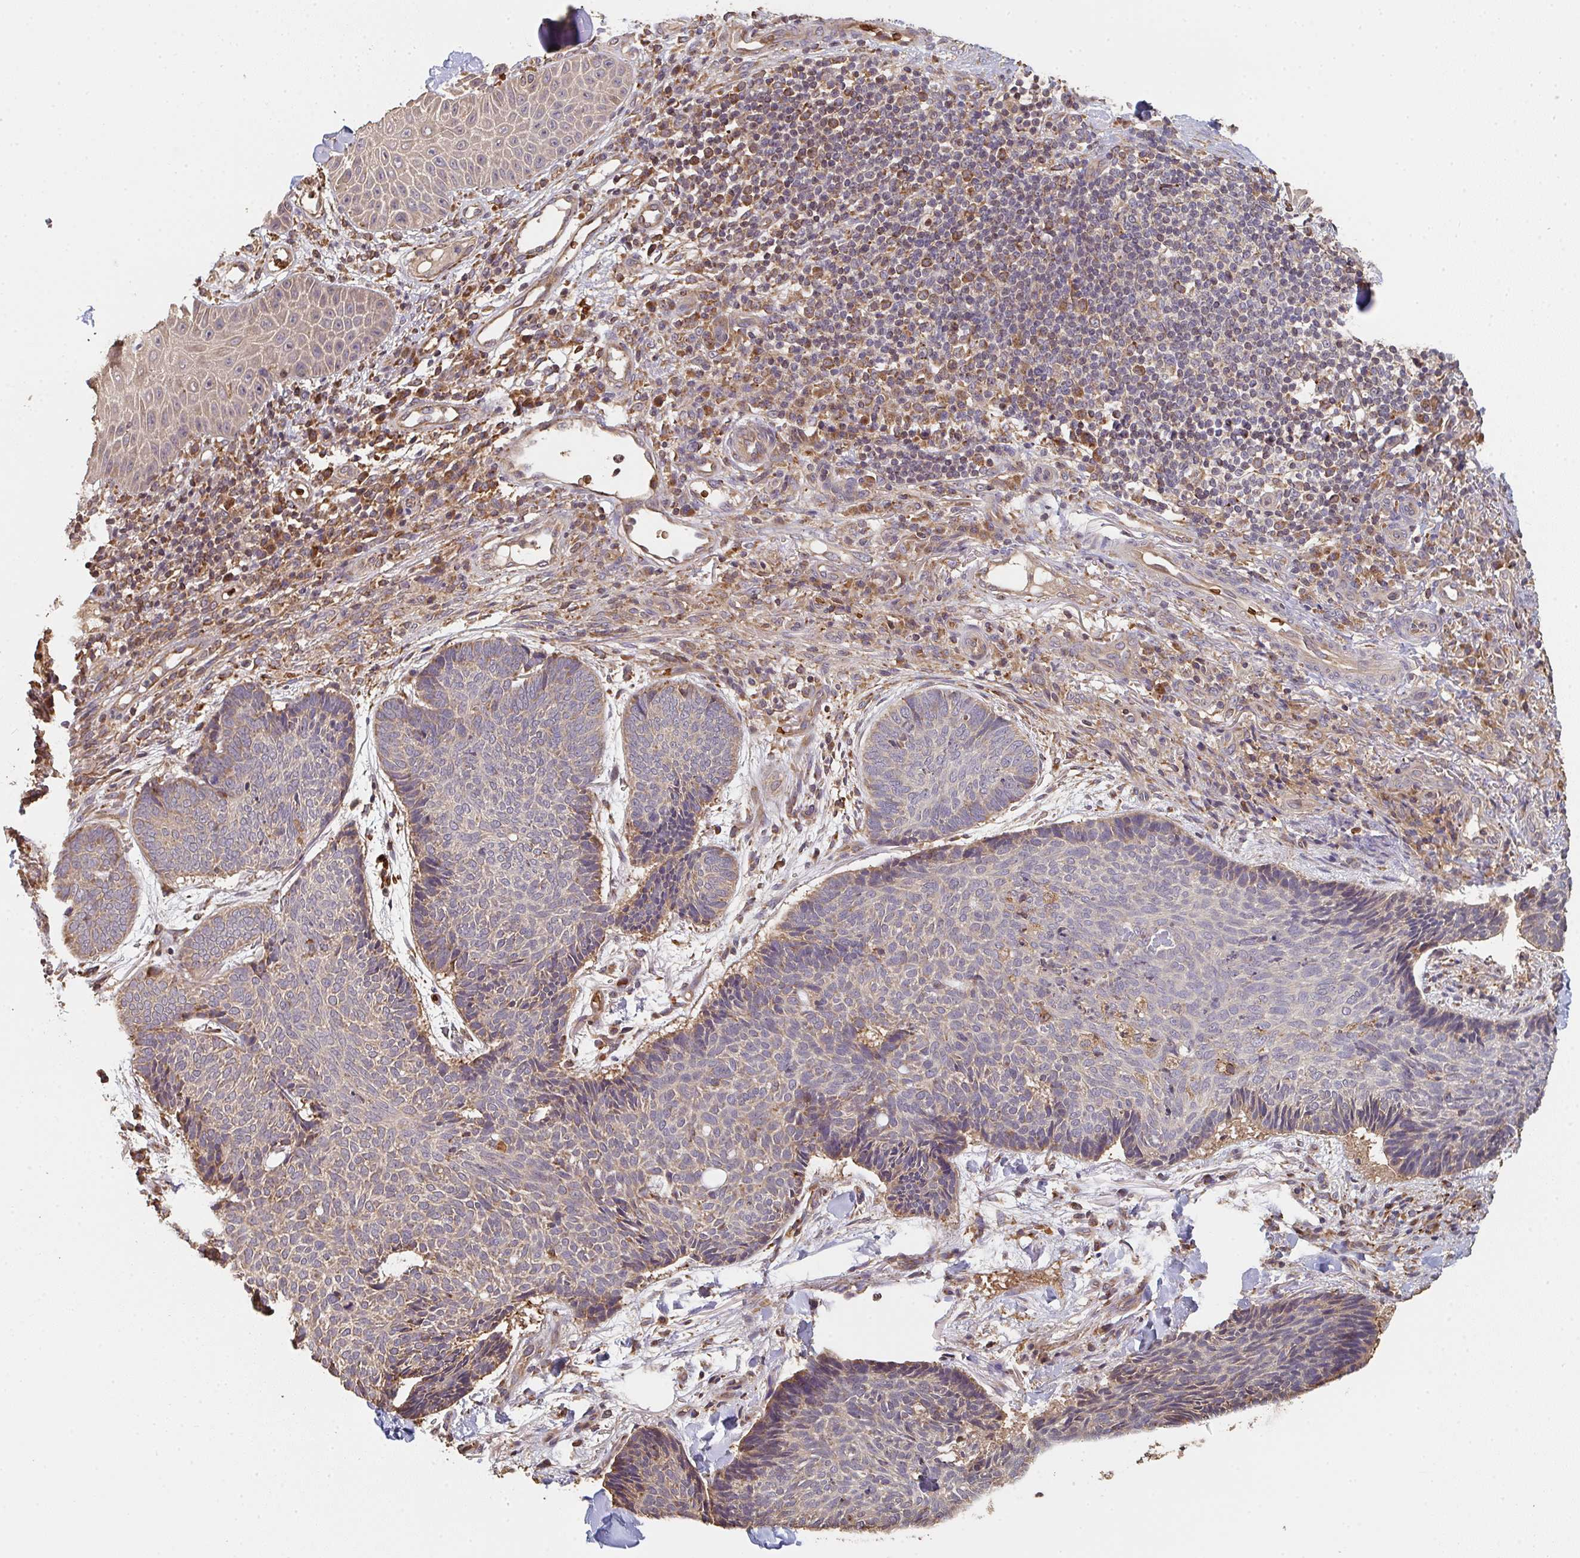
{"staining": {"intensity": "moderate", "quantity": "<25%", "location": "cytoplasmic/membranous"}, "tissue": "skin cancer", "cell_type": "Tumor cells", "image_type": "cancer", "snomed": [{"axis": "morphology", "description": "Normal tissue, NOS"}, {"axis": "morphology", "description": "Basal cell carcinoma"}, {"axis": "topography", "description": "Skin"}], "caption": "About <25% of tumor cells in skin basal cell carcinoma display moderate cytoplasmic/membranous protein expression as visualized by brown immunohistochemical staining.", "gene": "POLG", "patient": {"sex": "male", "age": 50}}